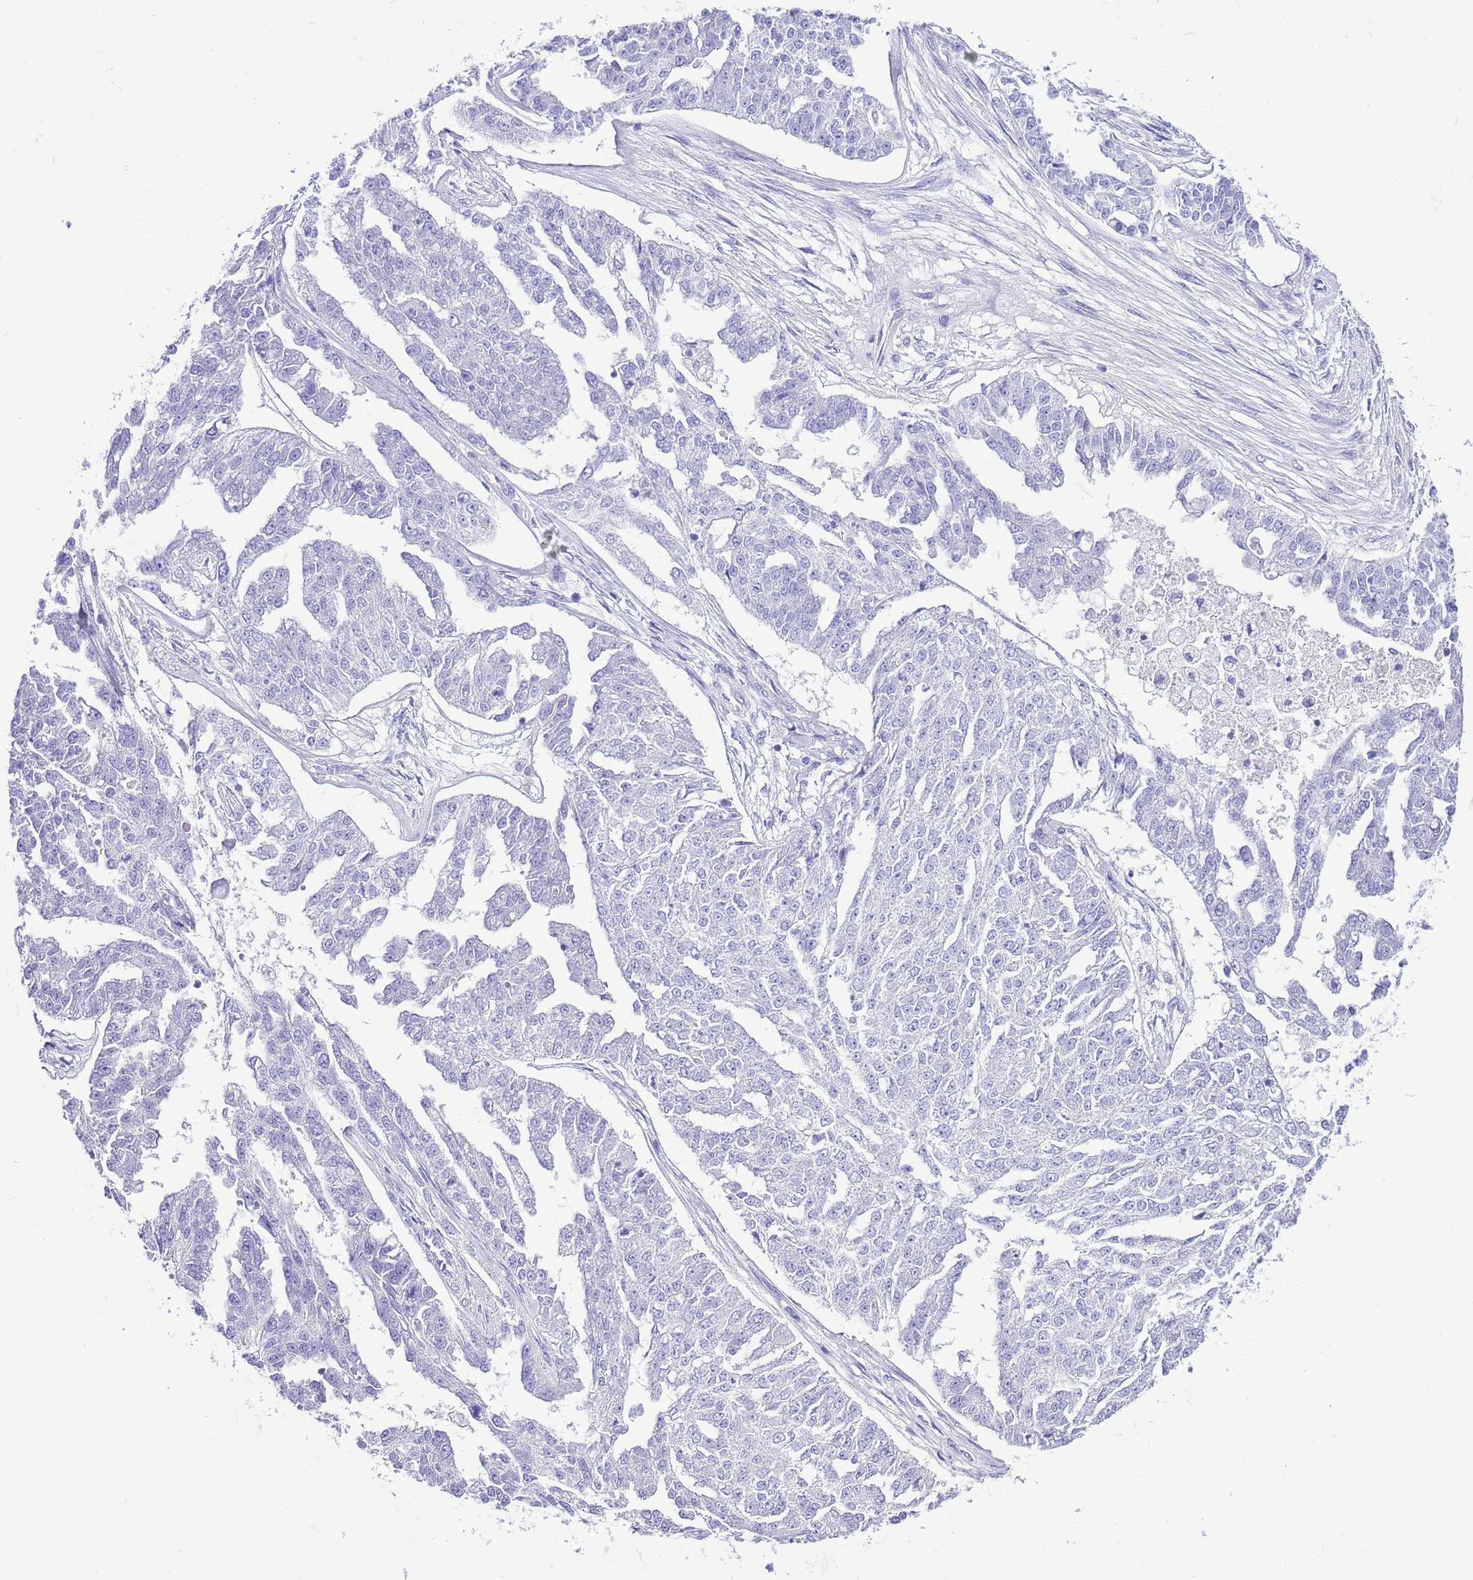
{"staining": {"intensity": "negative", "quantity": "none", "location": "none"}, "tissue": "ovarian cancer", "cell_type": "Tumor cells", "image_type": "cancer", "snomed": [{"axis": "morphology", "description": "Cystadenocarcinoma, serous, NOS"}, {"axis": "topography", "description": "Ovary"}], "caption": "Ovarian serous cystadenocarcinoma stained for a protein using IHC reveals no positivity tumor cells.", "gene": "BHLHA15", "patient": {"sex": "female", "age": 58}}